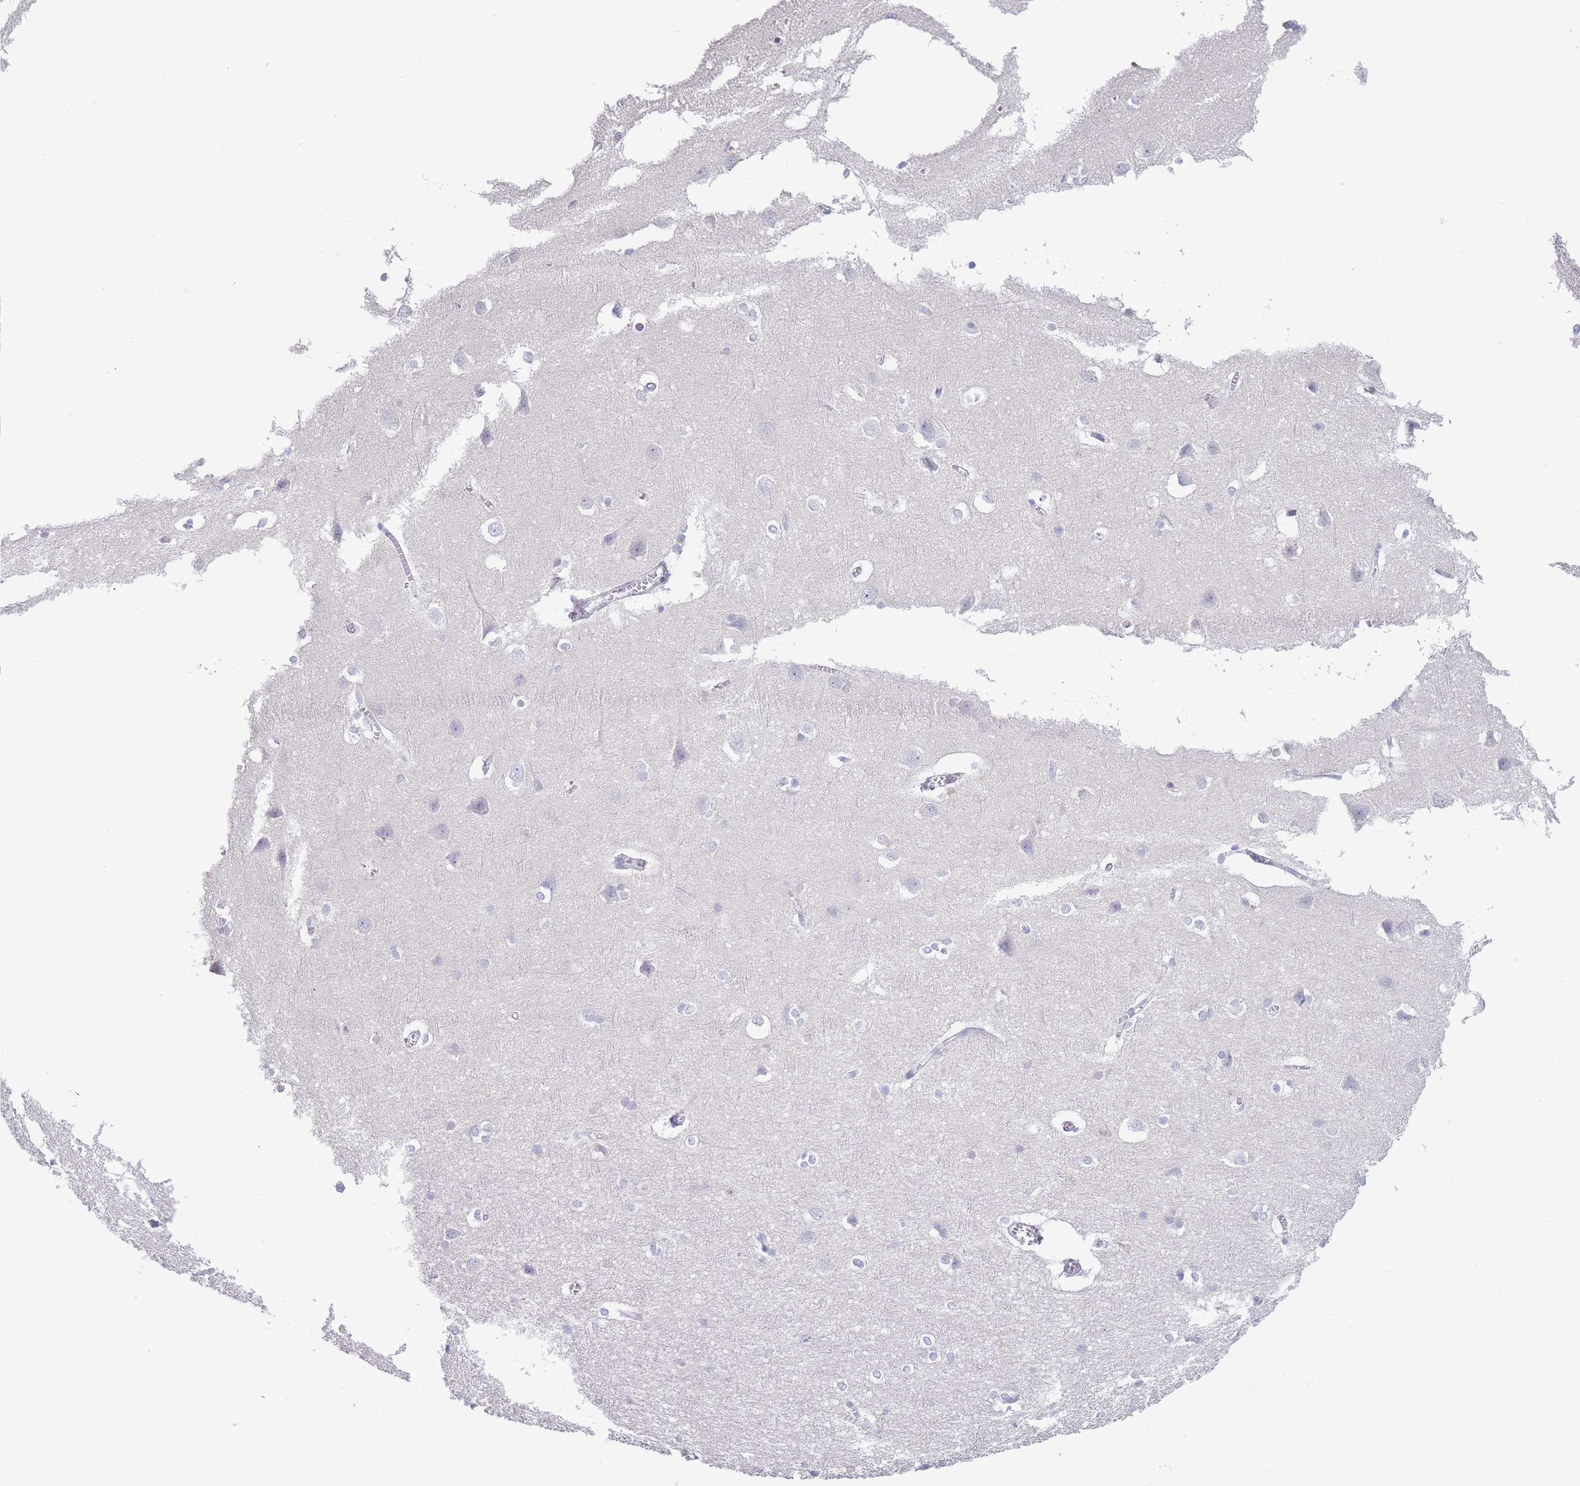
{"staining": {"intensity": "negative", "quantity": "none", "location": "none"}, "tissue": "cerebral cortex", "cell_type": "Endothelial cells", "image_type": "normal", "snomed": [{"axis": "morphology", "description": "Normal tissue, NOS"}, {"axis": "topography", "description": "Cerebral cortex"}], "caption": "High power microscopy photomicrograph of an immunohistochemistry histopathology image of normal cerebral cortex, revealing no significant expression in endothelial cells. (DAB immunohistochemistry (IHC) visualized using brightfield microscopy, high magnification).", "gene": "CD37", "patient": {"sex": "male", "age": 37}}